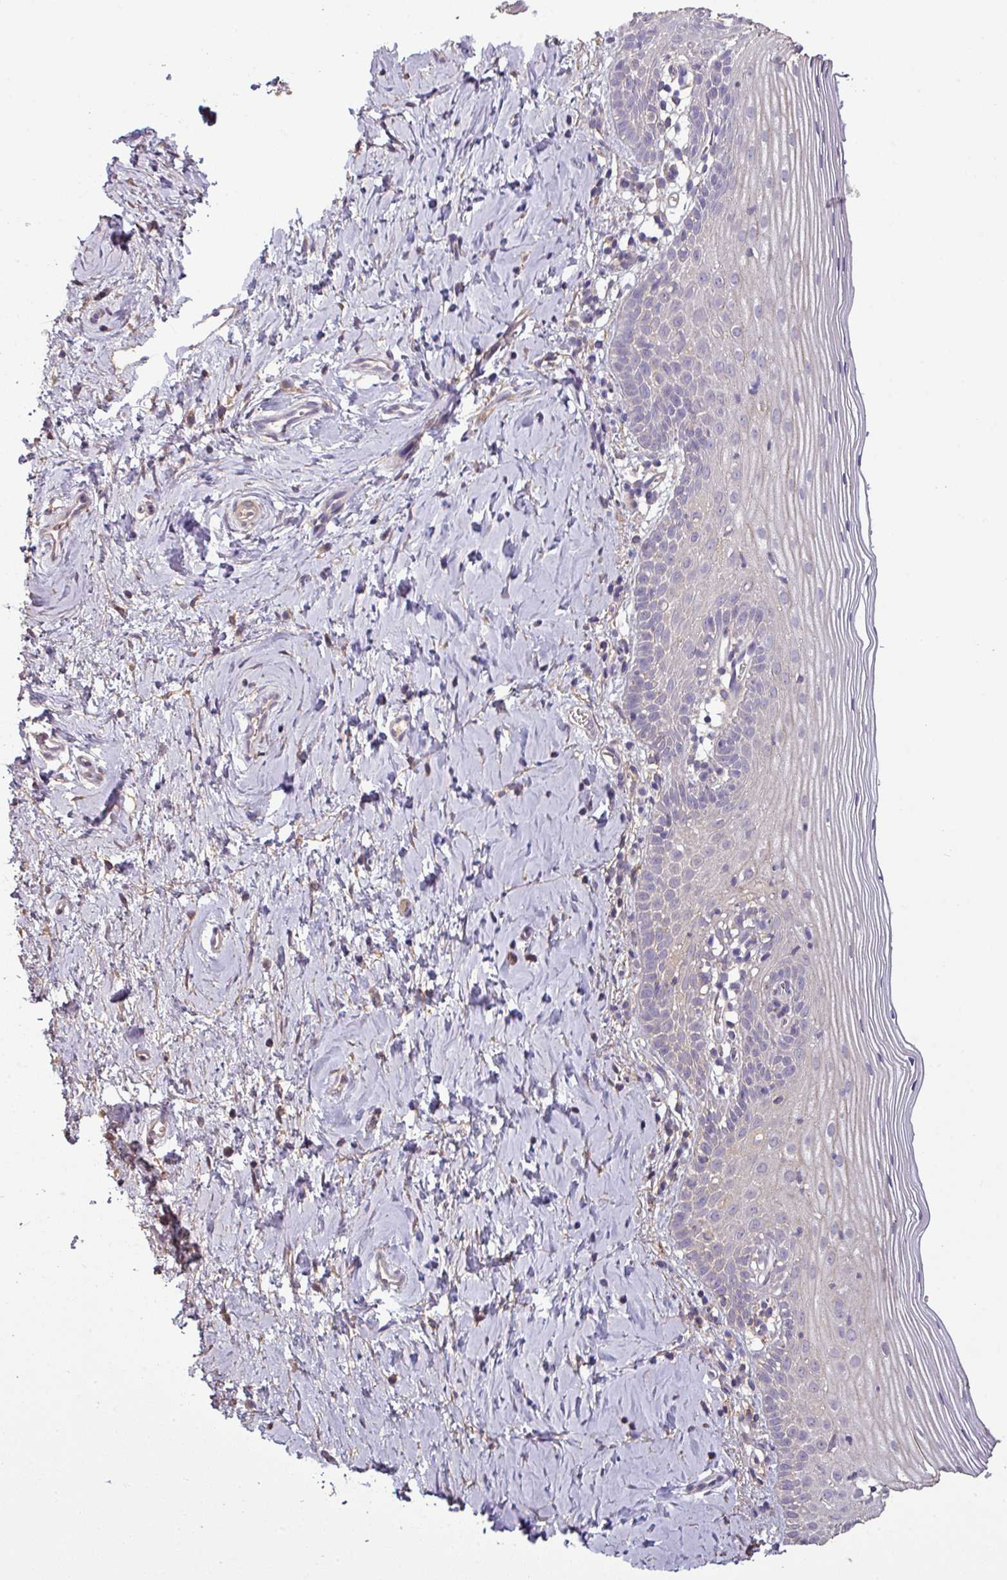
{"staining": {"intensity": "negative", "quantity": "none", "location": "none"}, "tissue": "cervix", "cell_type": "Glandular cells", "image_type": "normal", "snomed": [{"axis": "morphology", "description": "Normal tissue, NOS"}, {"axis": "topography", "description": "Cervix"}], "caption": "Human cervix stained for a protein using IHC displays no positivity in glandular cells.", "gene": "ISLR", "patient": {"sex": "female", "age": 44}}